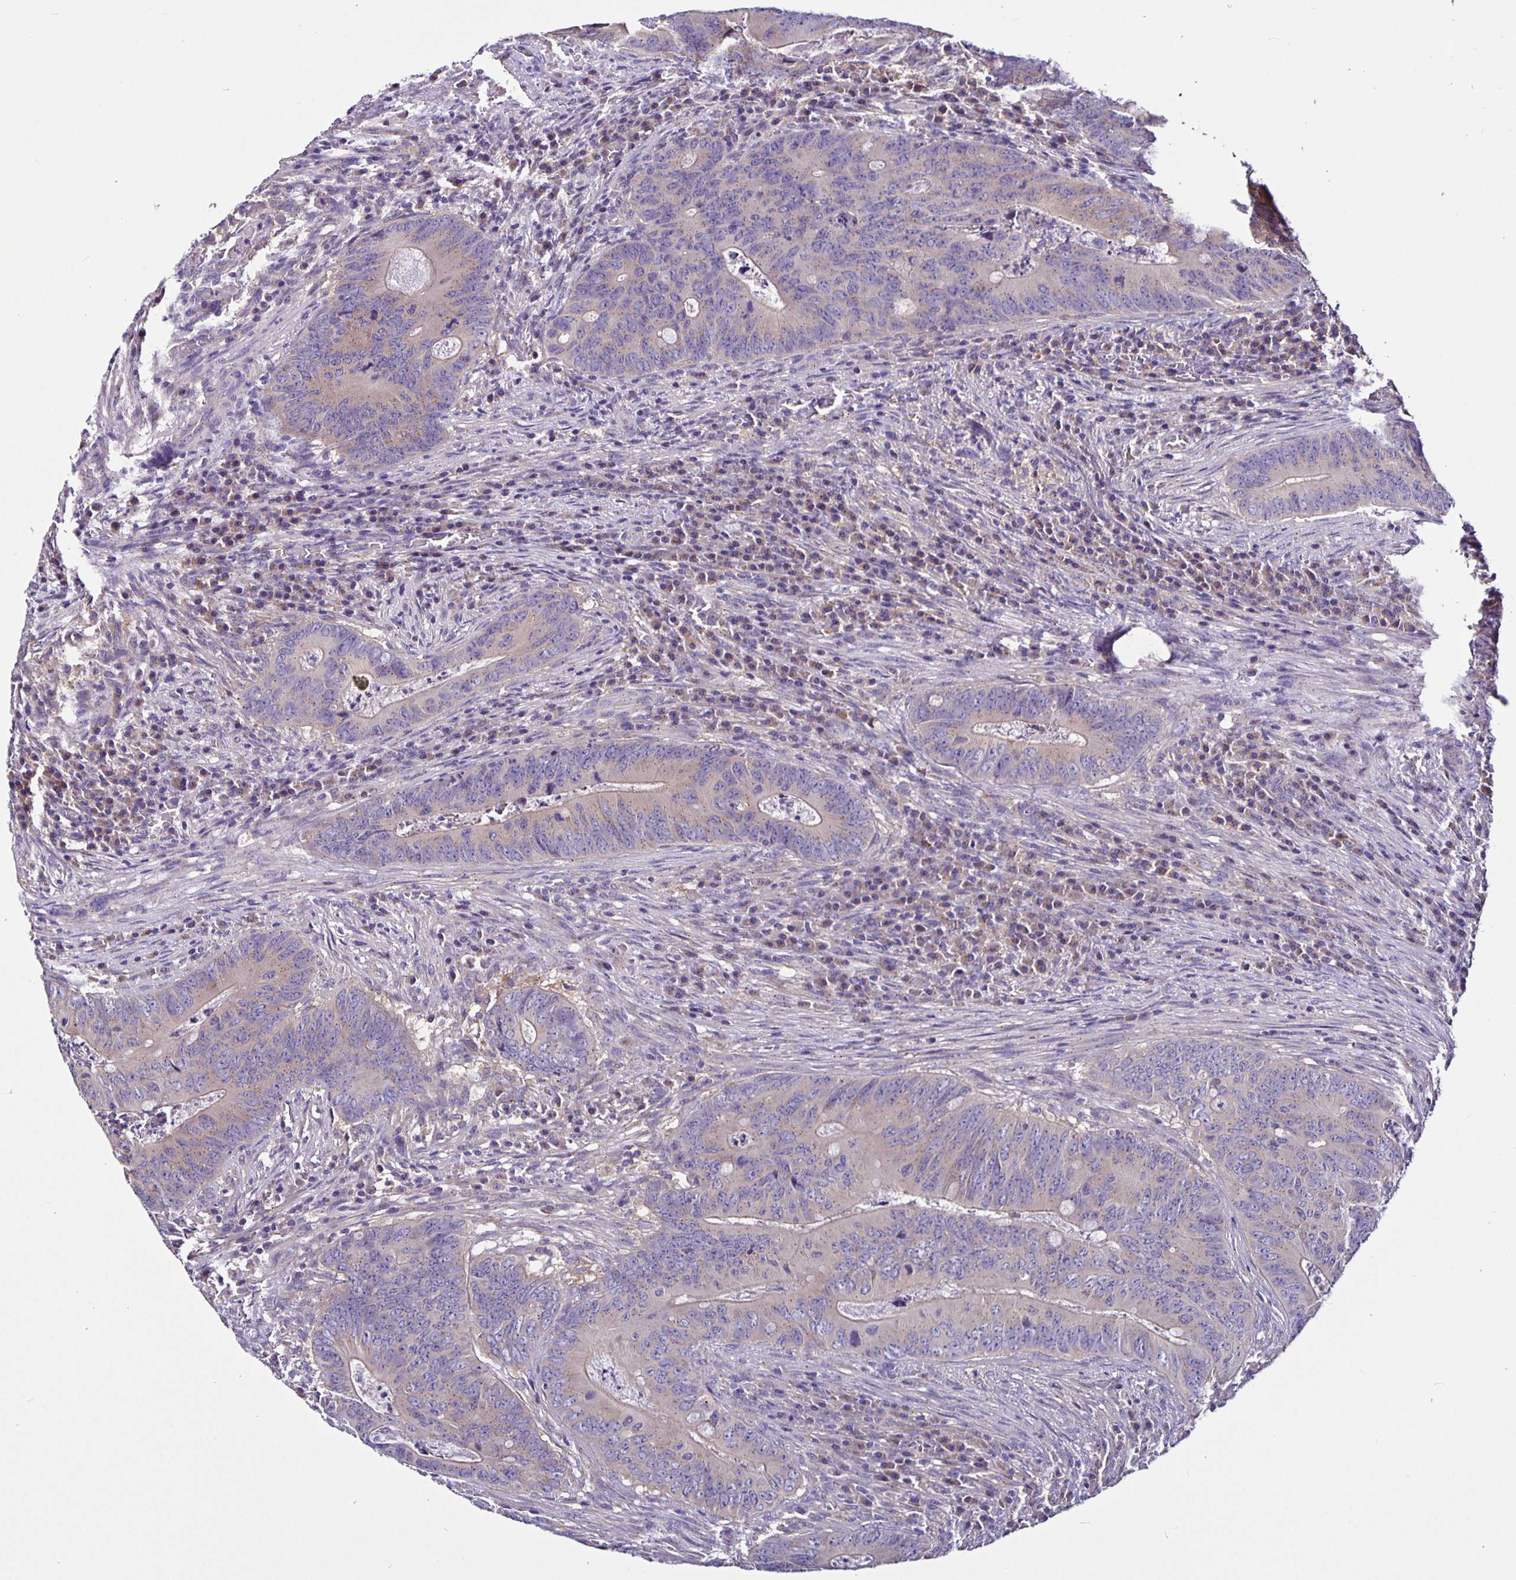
{"staining": {"intensity": "negative", "quantity": "none", "location": "none"}, "tissue": "colorectal cancer", "cell_type": "Tumor cells", "image_type": "cancer", "snomed": [{"axis": "morphology", "description": "Adenocarcinoma, NOS"}, {"axis": "topography", "description": "Colon"}], "caption": "Immunohistochemistry micrograph of human colorectal cancer (adenocarcinoma) stained for a protein (brown), which displays no expression in tumor cells.", "gene": "SNX5", "patient": {"sex": "female", "age": 74}}